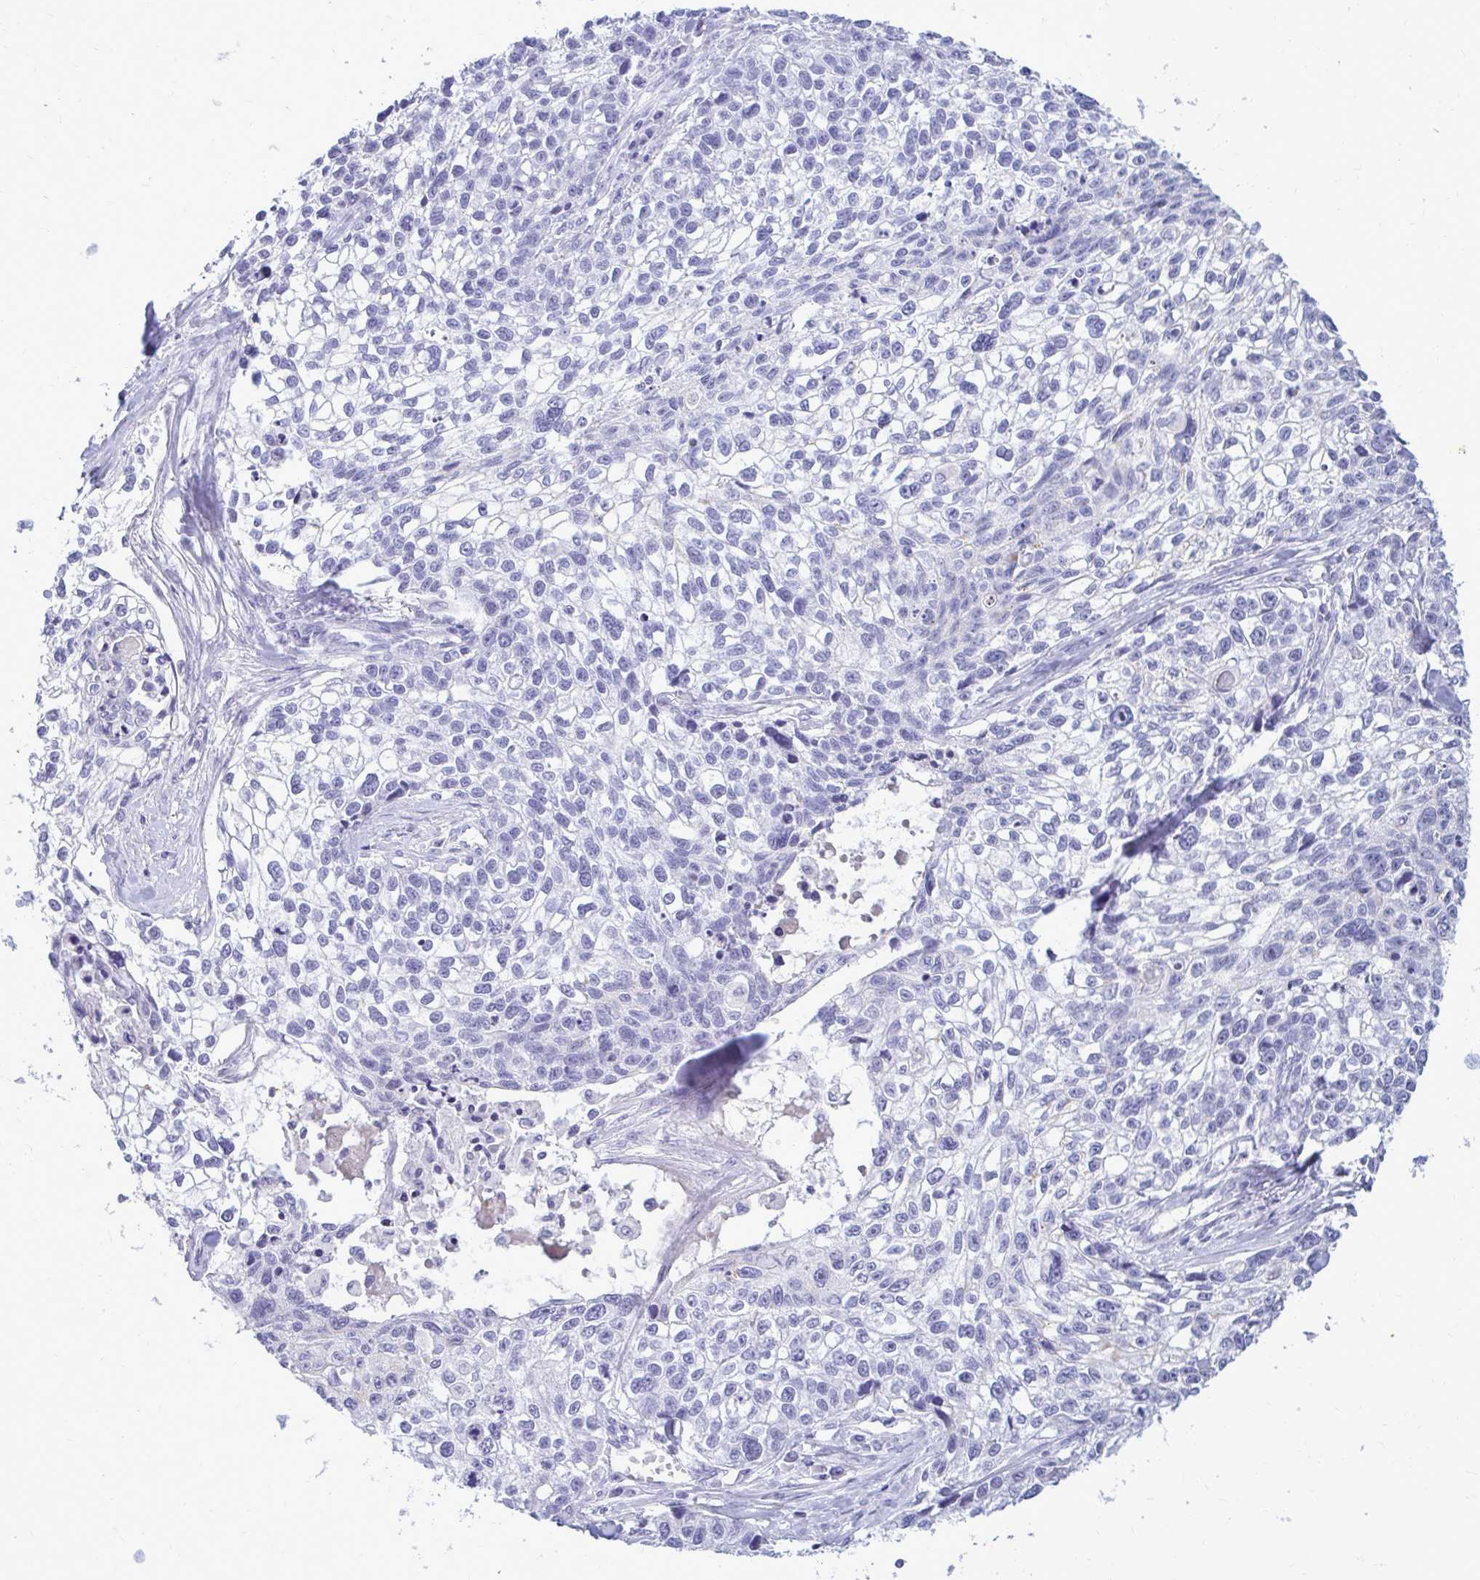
{"staining": {"intensity": "negative", "quantity": "none", "location": "none"}, "tissue": "lung cancer", "cell_type": "Tumor cells", "image_type": "cancer", "snomed": [{"axis": "morphology", "description": "Squamous cell carcinoma, NOS"}, {"axis": "topography", "description": "Lung"}], "caption": "High magnification brightfield microscopy of lung squamous cell carcinoma stained with DAB (3,3'-diaminobenzidine) (brown) and counterstained with hematoxylin (blue): tumor cells show no significant expression.", "gene": "NANOGNB", "patient": {"sex": "male", "age": 74}}